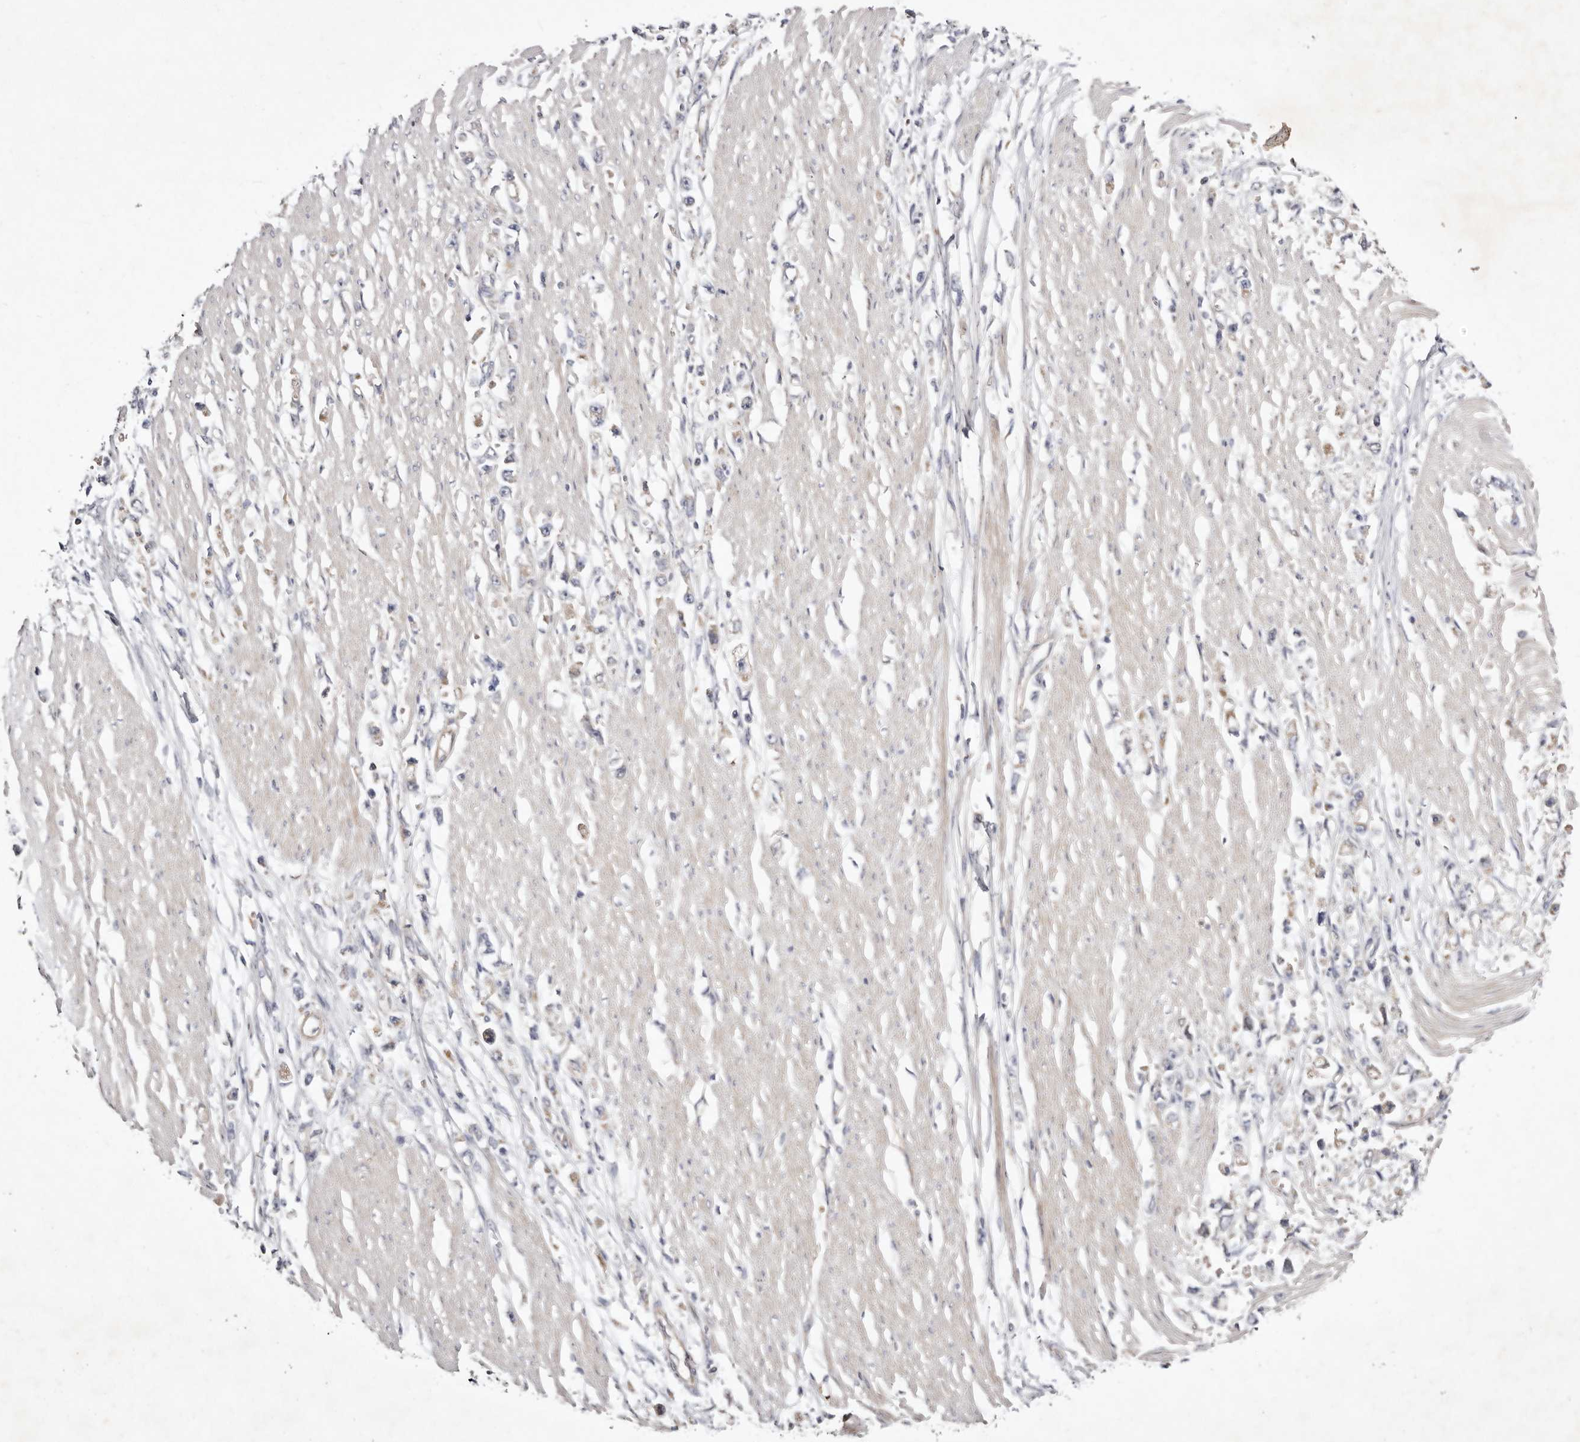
{"staining": {"intensity": "negative", "quantity": "none", "location": "none"}, "tissue": "stomach cancer", "cell_type": "Tumor cells", "image_type": "cancer", "snomed": [{"axis": "morphology", "description": "Adenocarcinoma, NOS"}, {"axis": "topography", "description": "Stomach"}], "caption": "Stomach cancer (adenocarcinoma) was stained to show a protein in brown. There is no significant positivity in tumor cells.", "gene": "SLC25A20", "patient": {"sex": "female", "age": 59}}